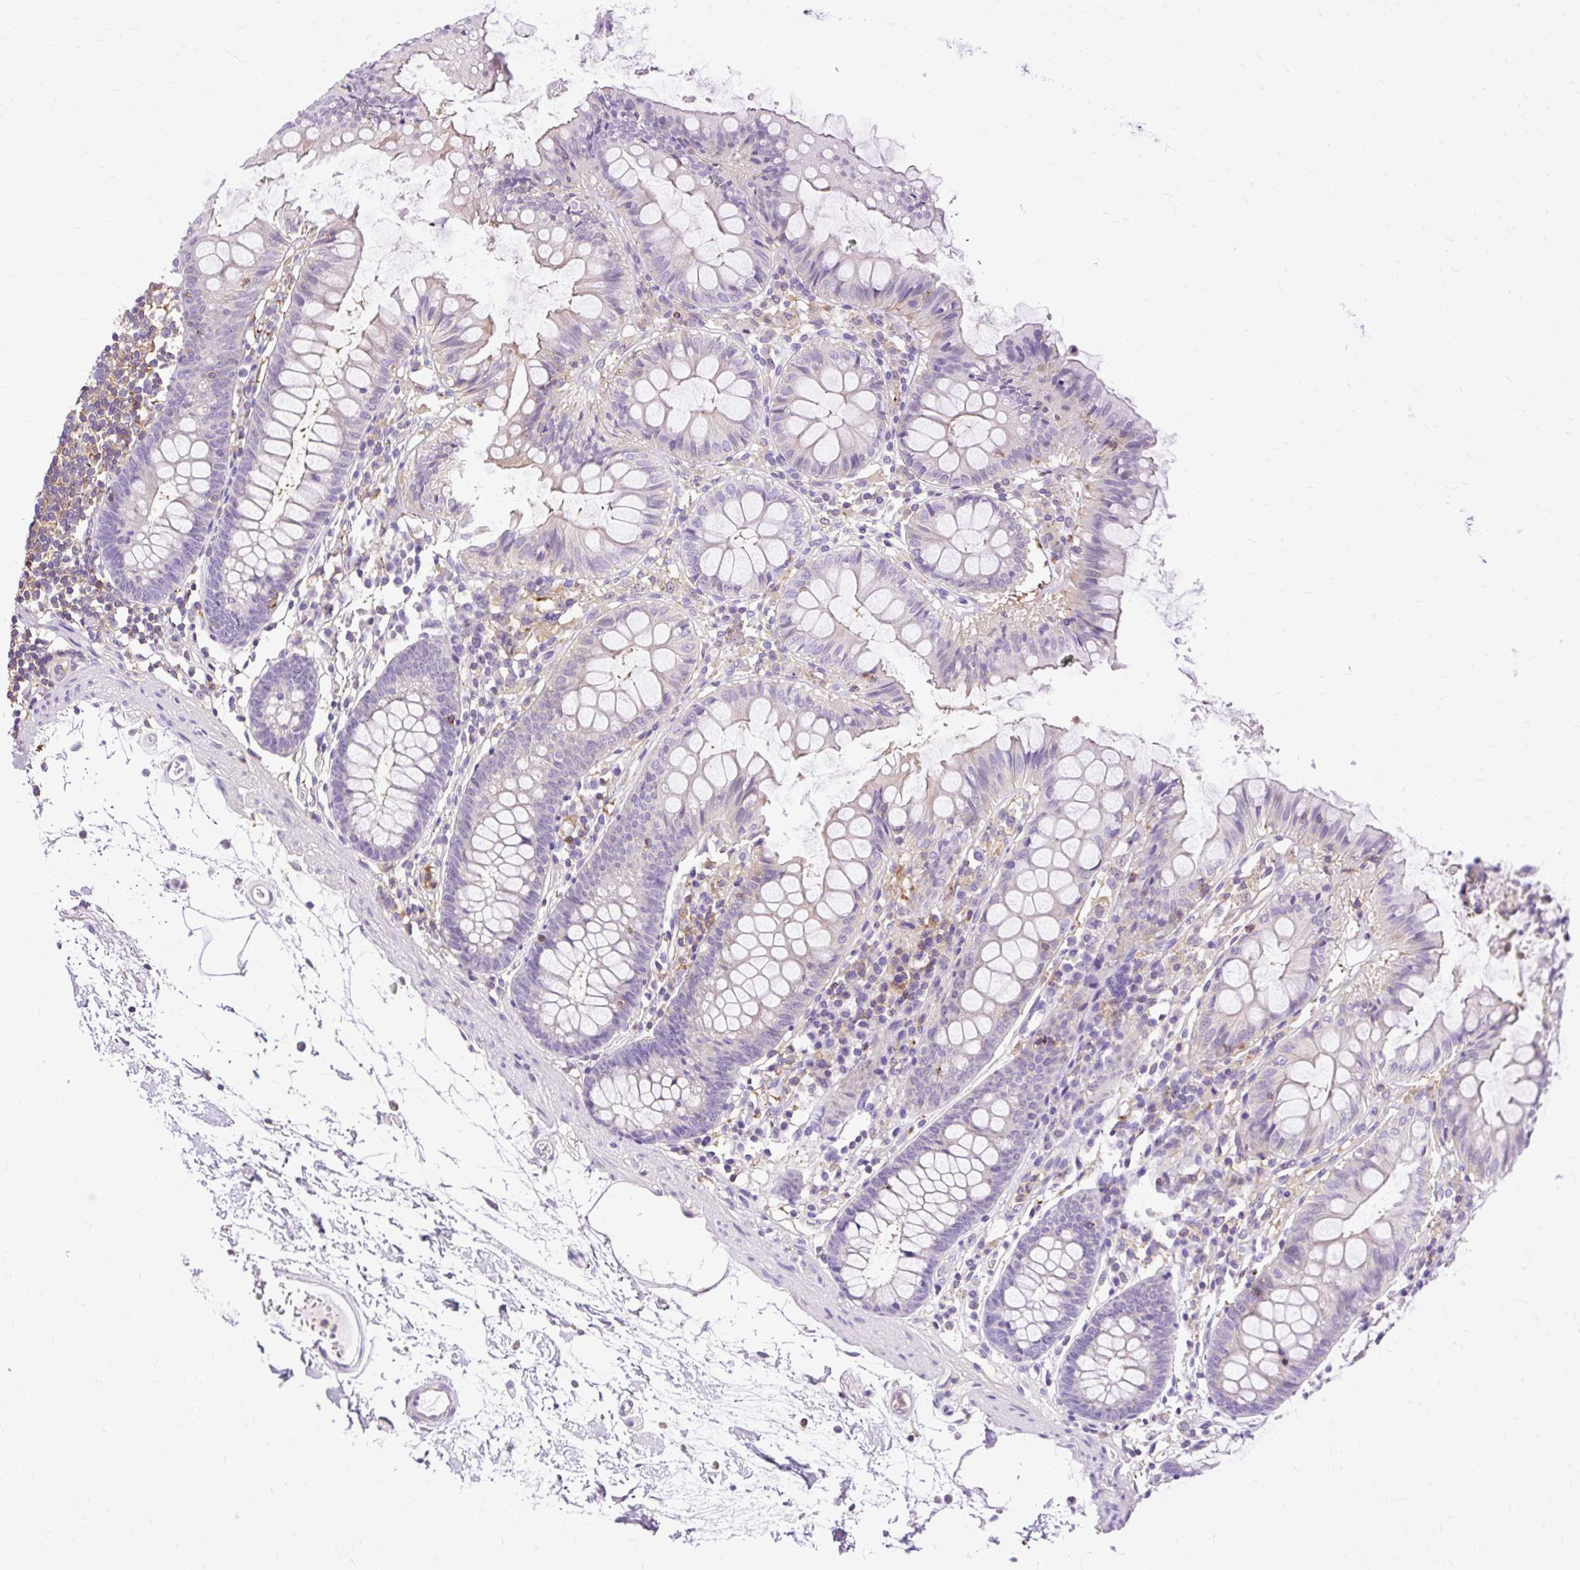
{"staining": {"intensity": "negative", "quantity": "none", "location": "none"}, "tissue": "colon", "cell_type": "Endothelial cells", "image_type": "normal", "snomed": [{"axis": "morphology", "description": "Normal tissue, NOS"}, {"axis": "topography", "description": "Colon"}], "caption": "This is a histopathology image of immunohistochemistry staining of benign colon, which shows no positivity in endothelial cells.", "gene": "TWF2", "patient": {"sex": "female", "age": 84}}